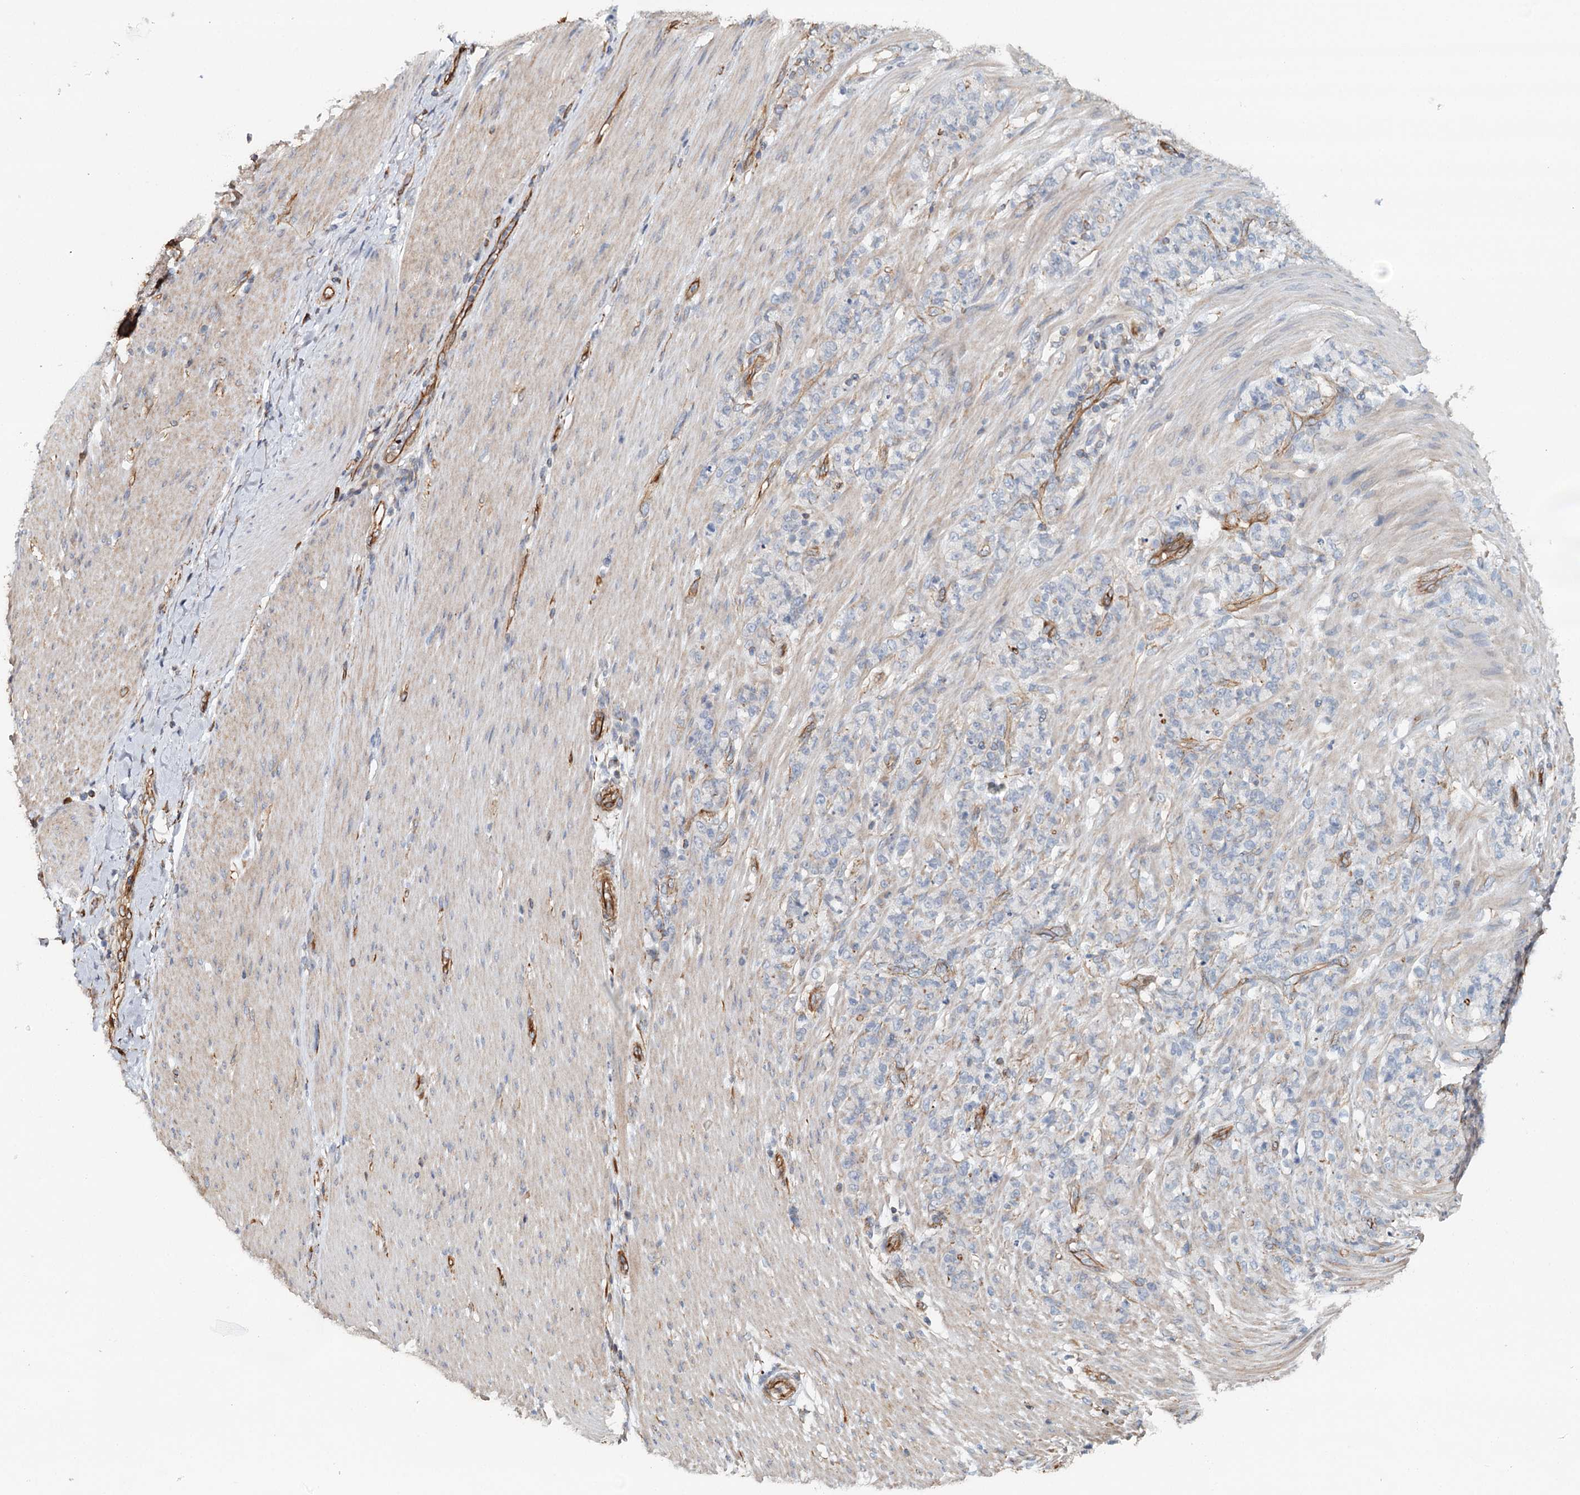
{"staining": {"intensity": "negative", "quantity": "none", "location": "none"}, "tissue": "stomach cancer", "cell_type": "Tumor cells", "image_type": "cancer", "snomed": [{"axis": "morphology", "description": "Adenocarcinoma, NOS"}, {"axis": "topography", "description": "Stomach"}], "caption": "DAB immunohistochemical staining of human adenocarcinoma (stomach) reveals no significant staining in tumor cells. Brightfield microscopy of immunohistochemistry stained with DAB (3,3'-diaminobenzidine) (brown) and hematoxylin (blue), captured at high magnification.", "gene": "SYNPO", "patient": {"sex": "female", "age": 79}}